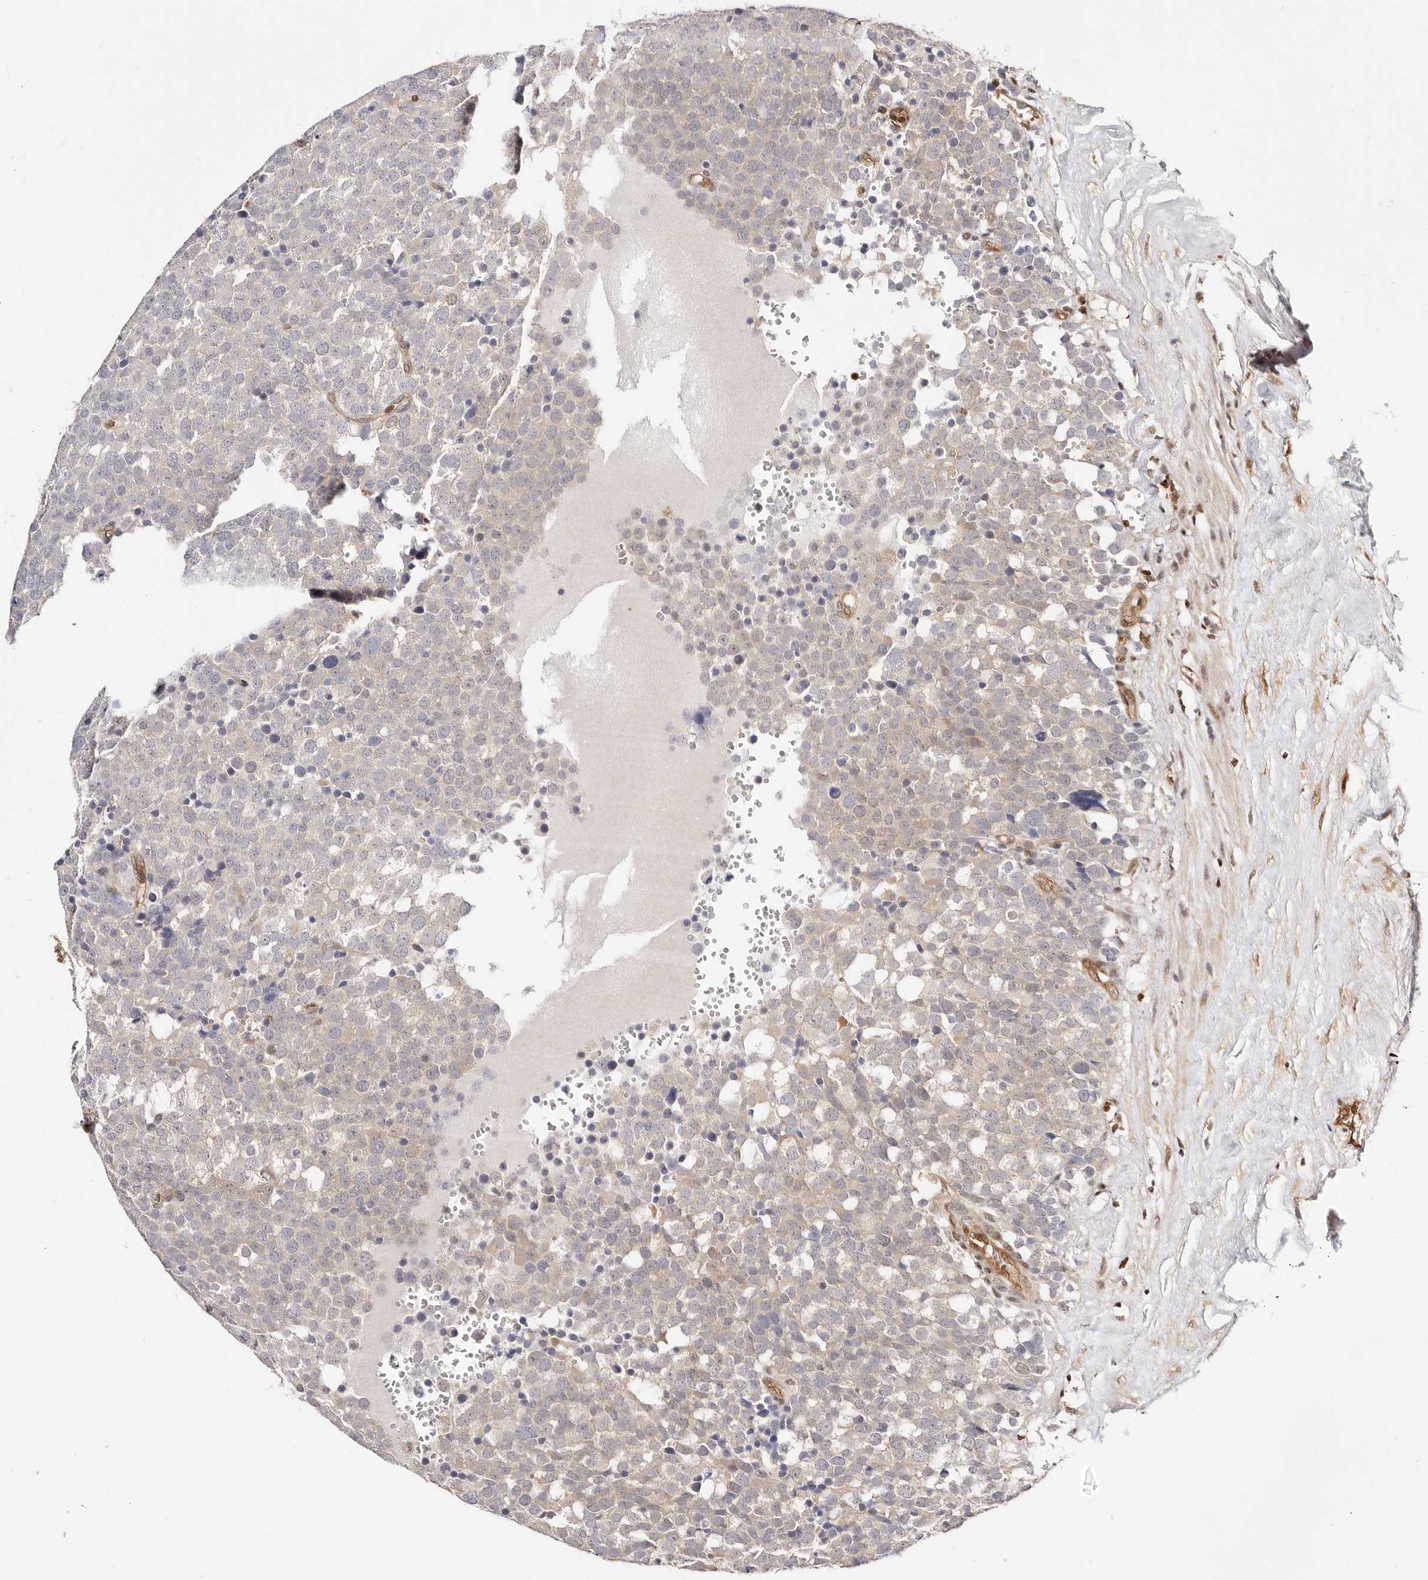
{"staining": {"intensity": "weak", "quantity": "<25%", "location": "cytoplasmic/membranous"}, "tissue": "testis cancer", "cell_type": "Tumor cells", "image_type": "cancer", "snomed": [{"axis": "morphology", "description": "Seminoma, NOS"}, {"axis": "topography", "description": "Testis"}], "caption": "Photomicrograph shows no significant protein positivity in tumor cells of testis seminoma. (DAB IHC visualized using brightfield microscopy, high magnification).", "gene": "STAT5A", "patient": {"sex": "male", "age": 71}}